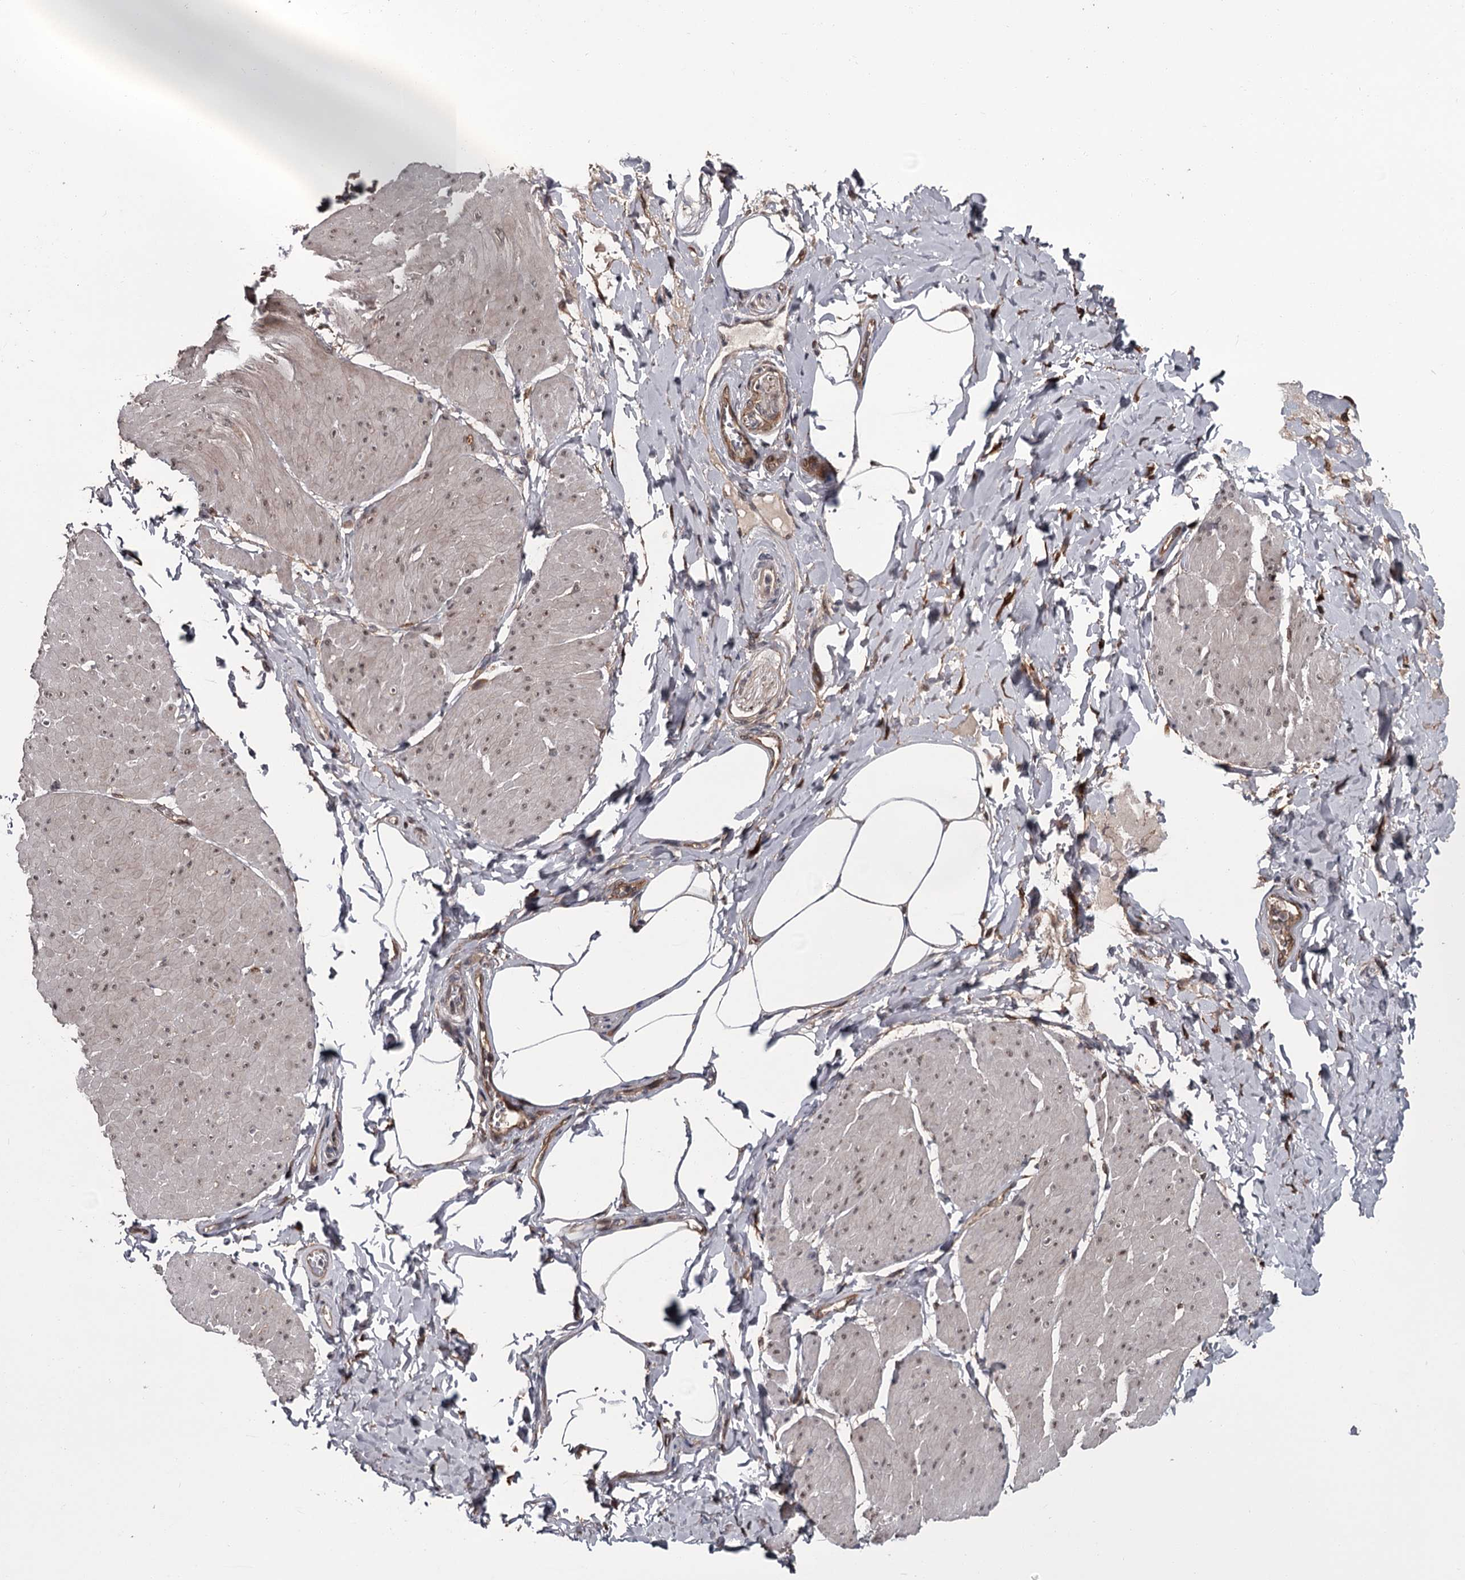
{"staining": {"intensity": "weak", "quantity": "<25%", "location": "cytoplasmic/membranous,nuclear"}, "tissue": "smooth muscle", "cell_type": "Smooth muscle cells", "image_type": "normal", "snomed": [{"axis": "morphology", "description": "Urothelial carcinoma, High grade"}, {"axis": "topography", "description": "Urinary bladder"}], "caption": "This is a image of immunohistochemistry (IHC) staining of benign smooth muscle, which shows no expression in smooth muscle cells.", "gene": "CDC42EP2", "patient": {"sex": "male", "age": 46}}